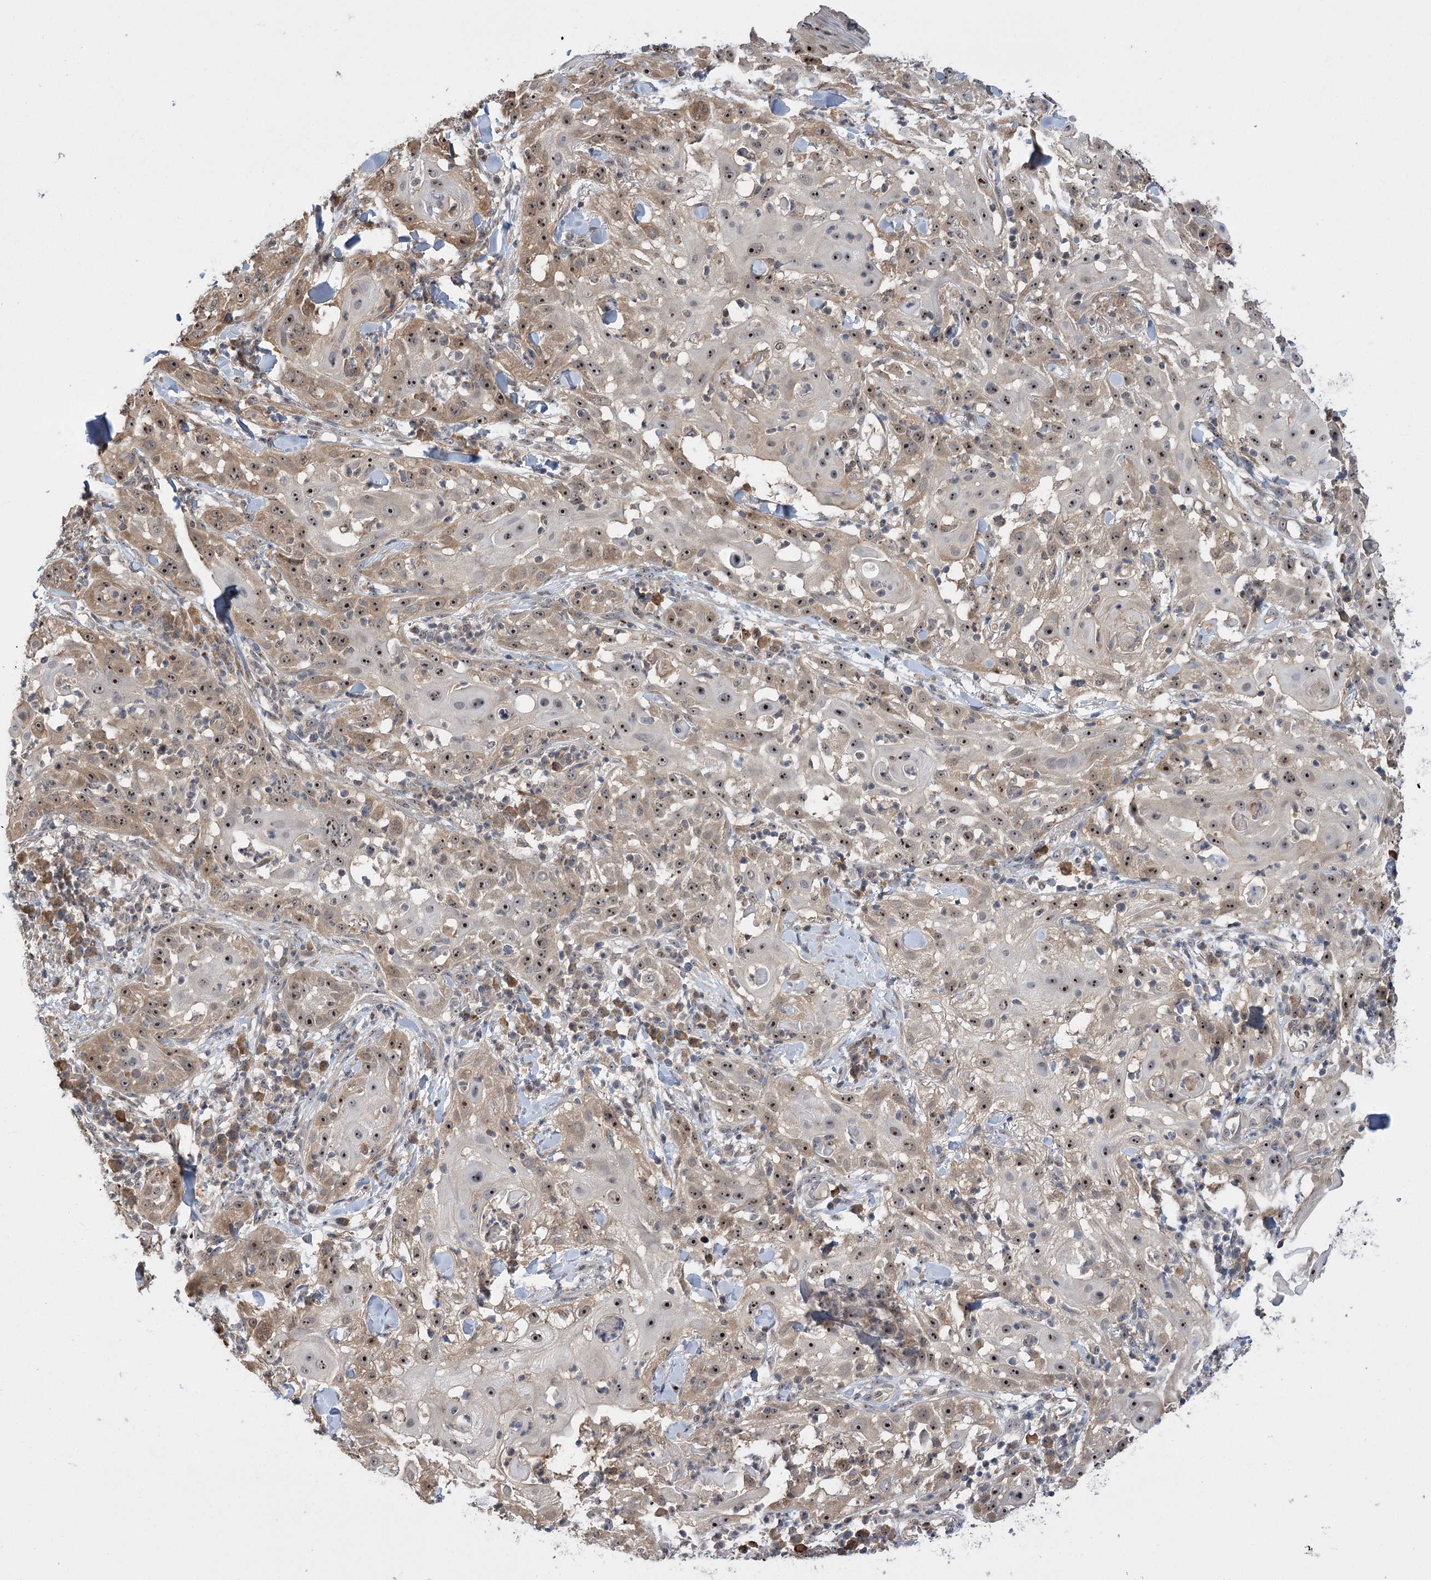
{"staining": {"intensity": "strong", "quantity": "25%-75%", "location": "cytoplasmic/membranous,nuclear"}, "tissue": "skin cancer", "cell_type": "Tumor cells", "image_type": "cancer", "snomed": [{"axis": "morphology", "description": "Squamous cell carcinoma, NOS"}, {"axis": "topography", "description": "Skin"}], "caption": "DAB (3,3'-diaminobenzidine) immunohistochemical staining of skin cancer (squamous cell carcinoma) shows strong cytoplasmic/membranous and nuclear protein expression in about 25%-75% of tumor cells. (Brightfield microscopy of DAB IHC at high magnification).", "gene": "SERGEF", "patient": {"sex": "female", "age": 44}}